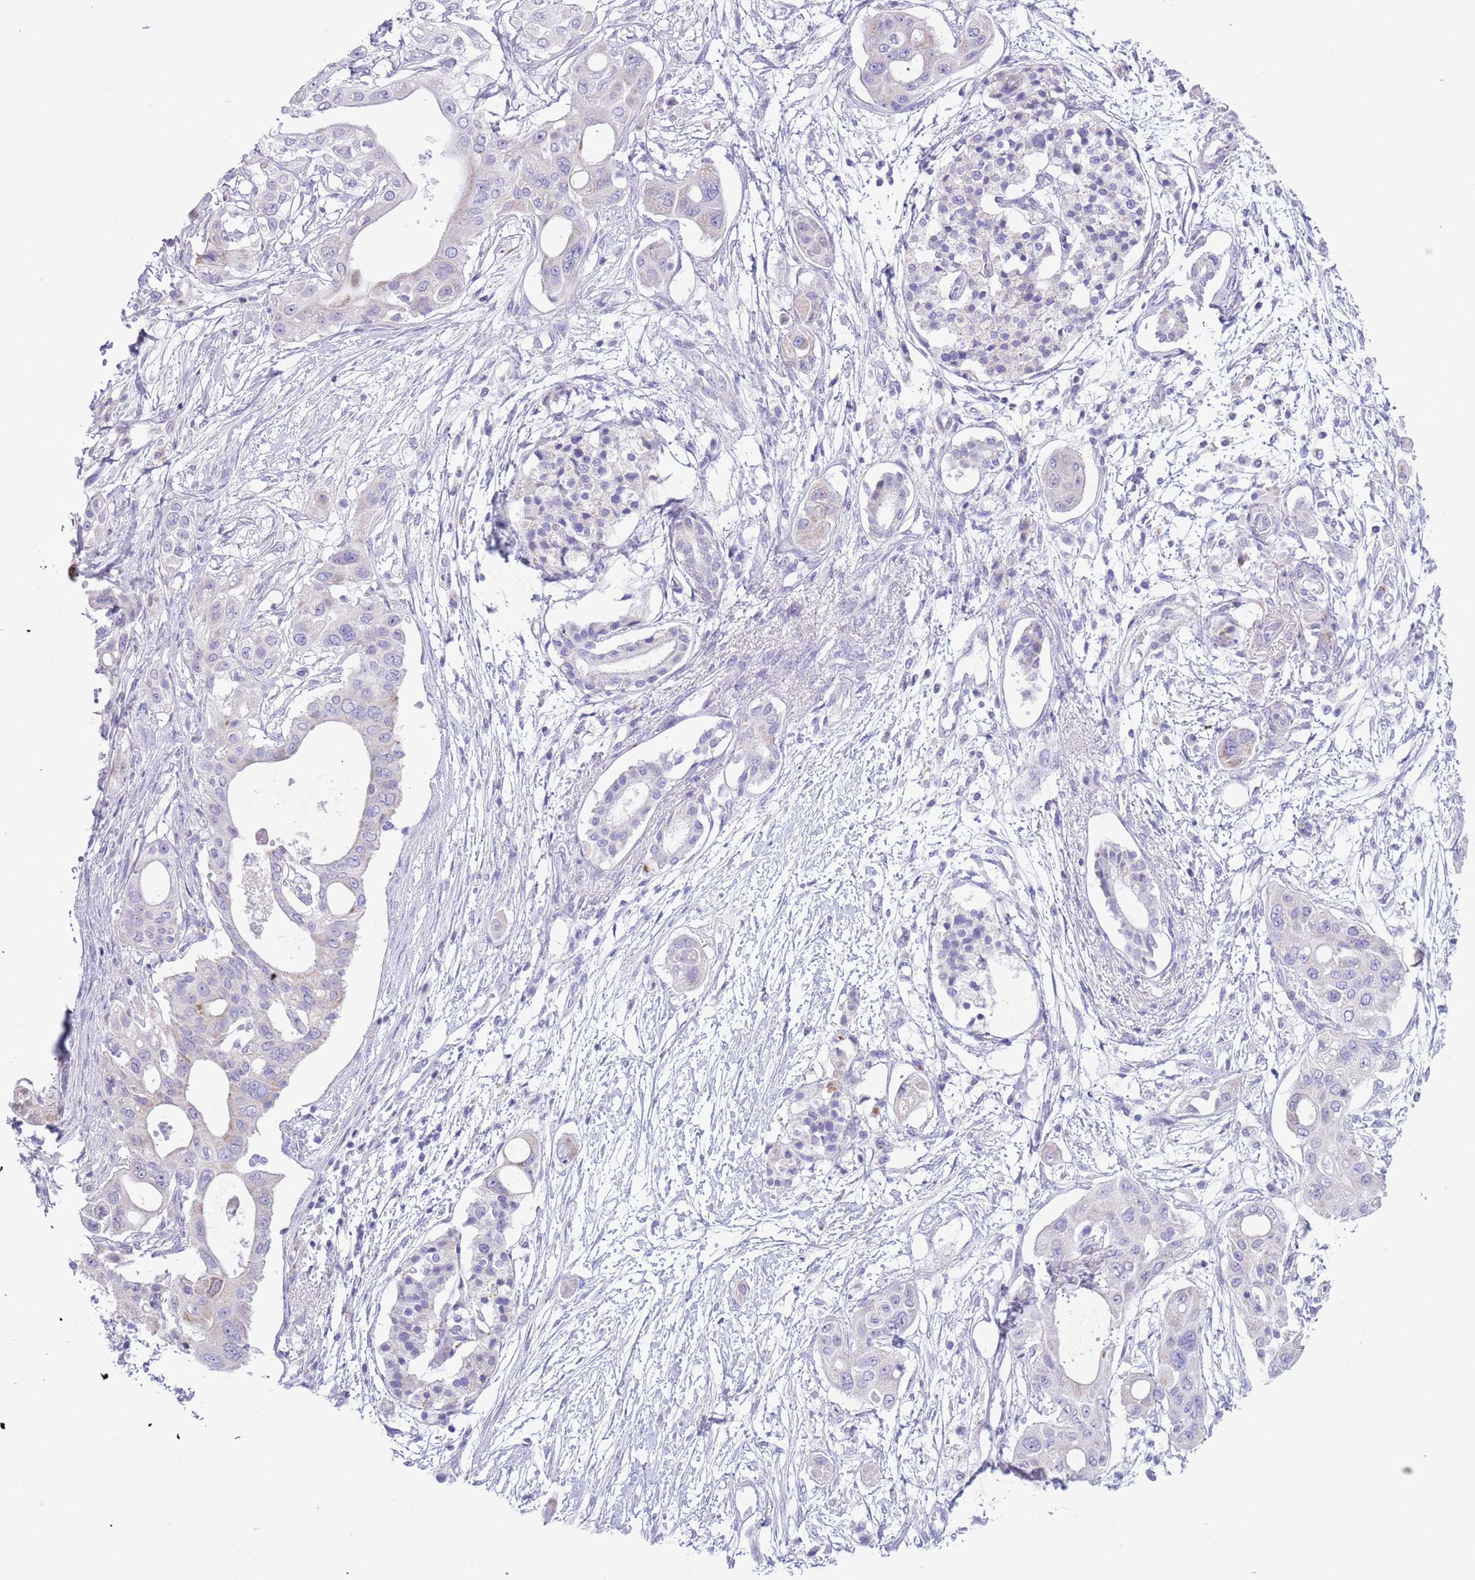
{"staining": {"intensity": "weak", "quantity": "<25%", "location": "cytoplasmic/membranous"}, "tissue": "pancreatic cancer", "cell_type": "Tumor cells", "image_type": "cancer", "snomed": [{"axis": "morphology", "description": "Adenocarcinoma, NOS"}, {"axis": "topography", "description": "Pancreas"}], "caption": "An IHC photomicrograph of adenocarcinoma (pancreatic) is shown. There is no staining in tumor cells of adenocarcinoma (pancreatic). Nuclei are stained in blue.", "gene": "MOCOS", "patient": {"sex": "male", "age": 68}}